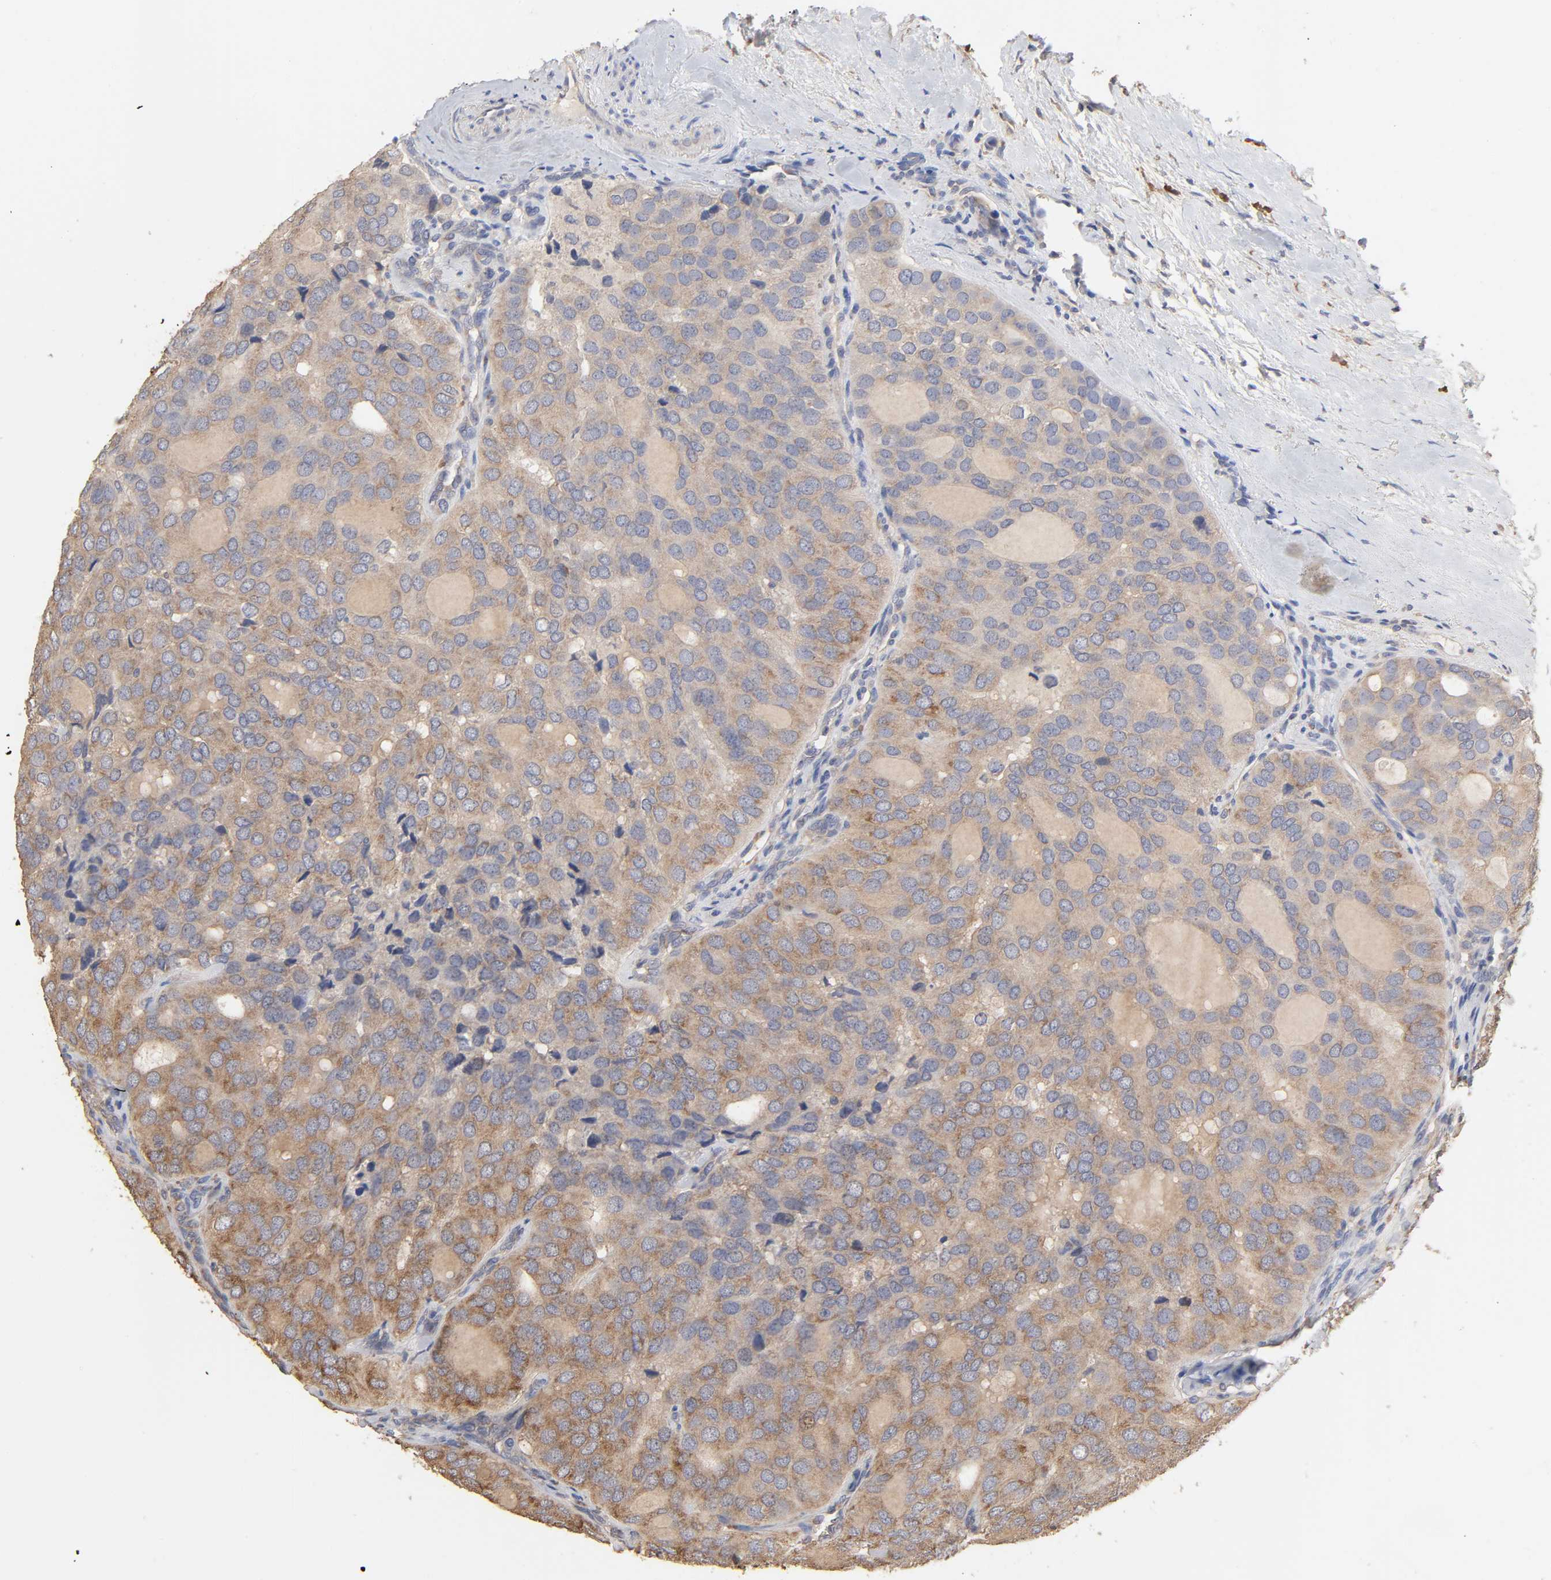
{"staining": {"intensity": "moderate", "quantity": ">75%", "location": "cytoplasmic/membranous"}, "tissue": "thyroid cancer", "cell_type": "Tumor cells", "image_type": "cancer", "snomed": [{"axis": "morphology", "description": "Follicular adenoma carcinoma, NOS"}, {"axis": "topography", "description": "Thyroid gland"}], "caption": "Tumor cells demonstrate moderate cytoplasmic/membranous positivity in approximately >75% of cells in thyroid cancer.", "gene": "EIF4G2", "patient": {"sex": "male", "age": 75}}